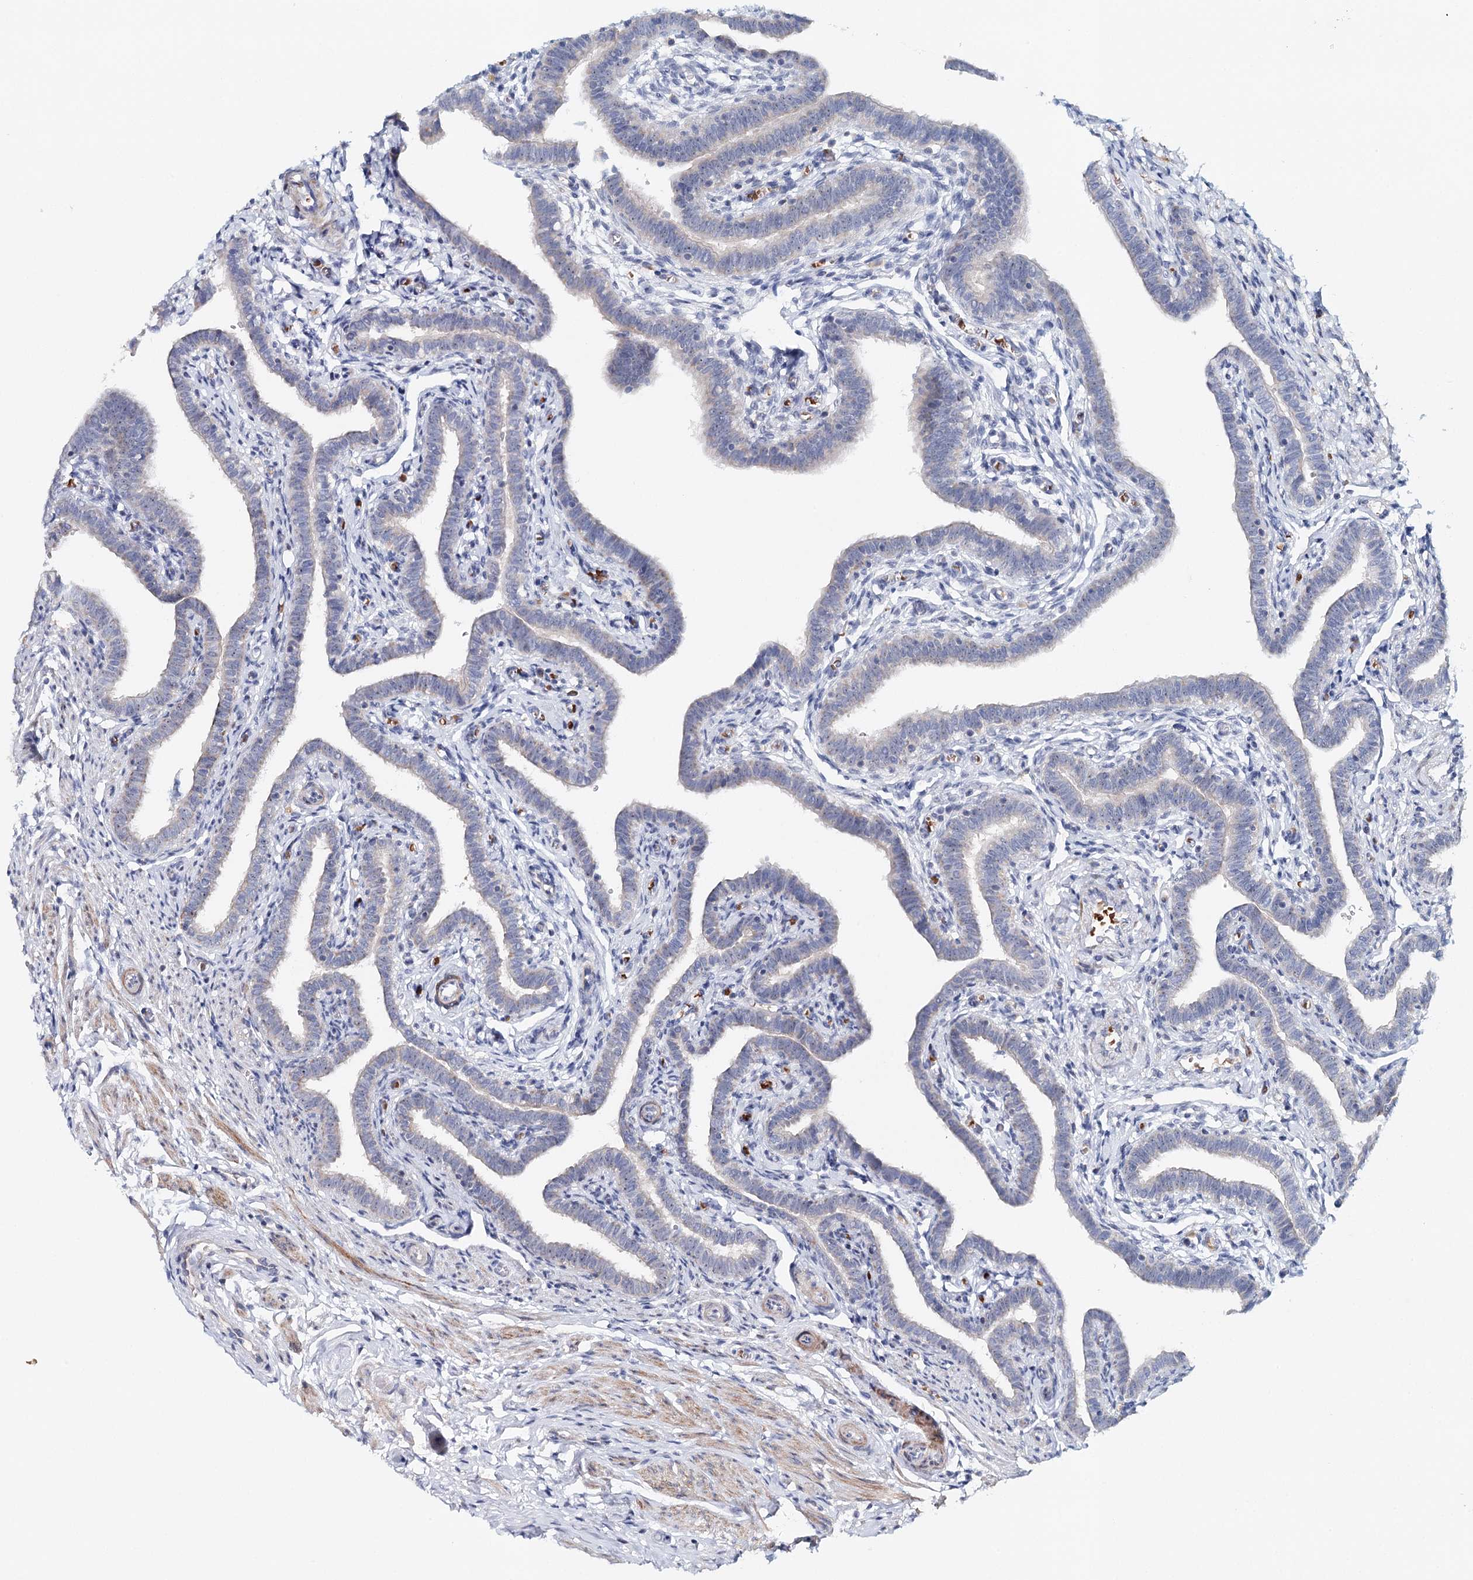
{"staining": {"intensity": "weak", "quantity": "25%-75%", "location": "cytoplasmic/membranous"}, "tissue": "fallopian tube", "cell_type": "Glandular cells", "image_type": "normal", "snomed": [{"axis": "morphology", "description": "Normal tissue, NOS"}, {"axis": "topography", "description": "Fallopian tube"}], "caption": "Immunohistochemical staining of unremarkable human fallopian tube reveals weak cytoplasmic/membranous protein expression in approximately 25%-75% of glandular cells.", "gene": "RBM43", "patient": {"sex": "female", "age": 36}}